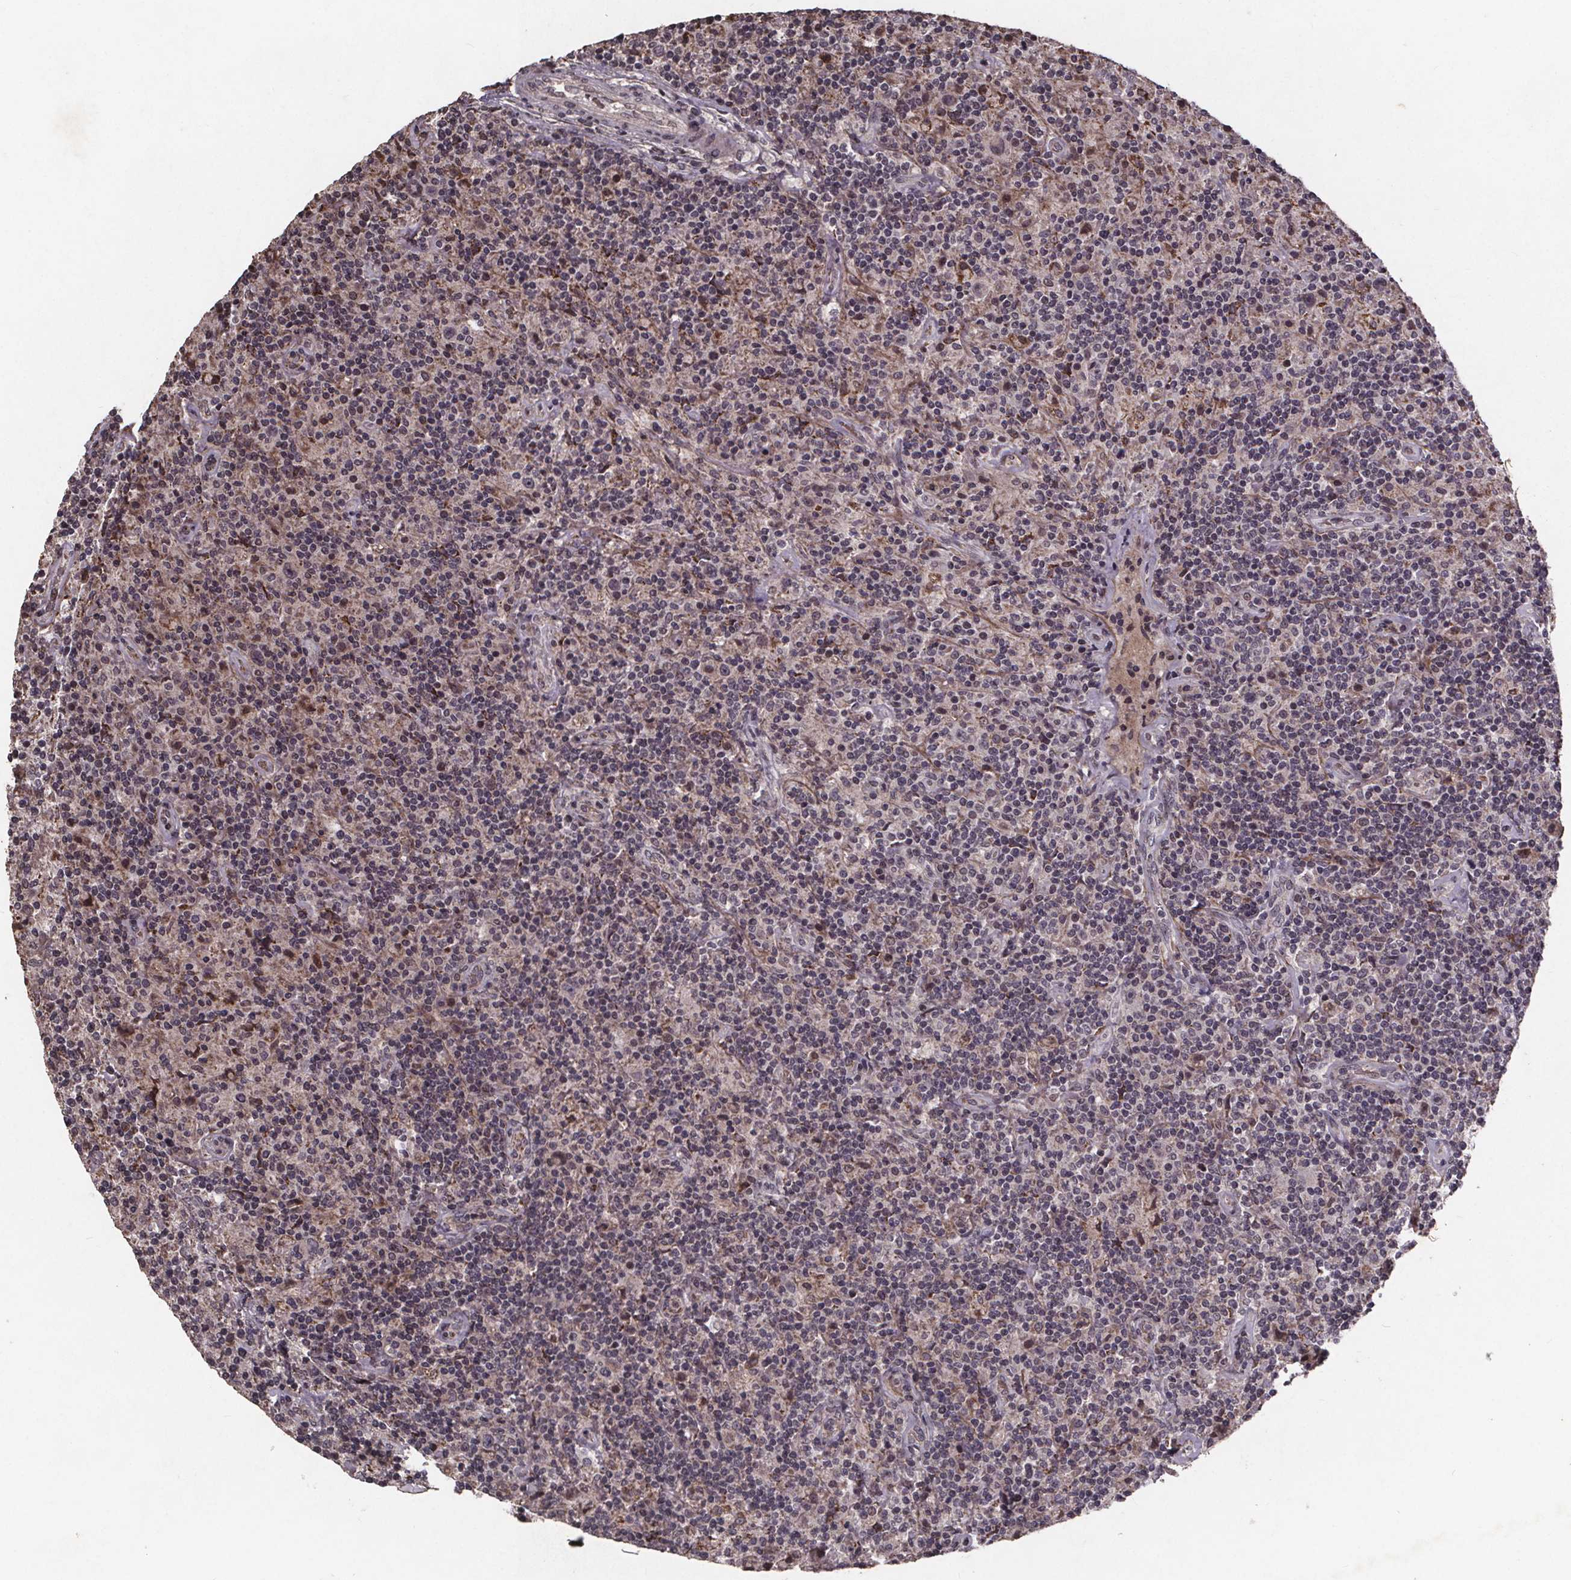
{"staining": {"intensity": "negative", "quantity": "none", "location": "none"}, "tissue": "lymphoma", "cell_type": "Tumor cells", "image_type": "cancer", "snomed": [{"axis": "morphology", "description": "Hodgkin's disease, NOS"}, {"axis": "topography", "description": "Lymph node"}], "caption": "DAB immunohistochemical staining of Hodgkin's disease displays no significant positivity in tumor cells. (IHC, brightfield microscopy, high magnification).", "gene": "GPX3", "patient": {"sex": "male", "age": 70}}